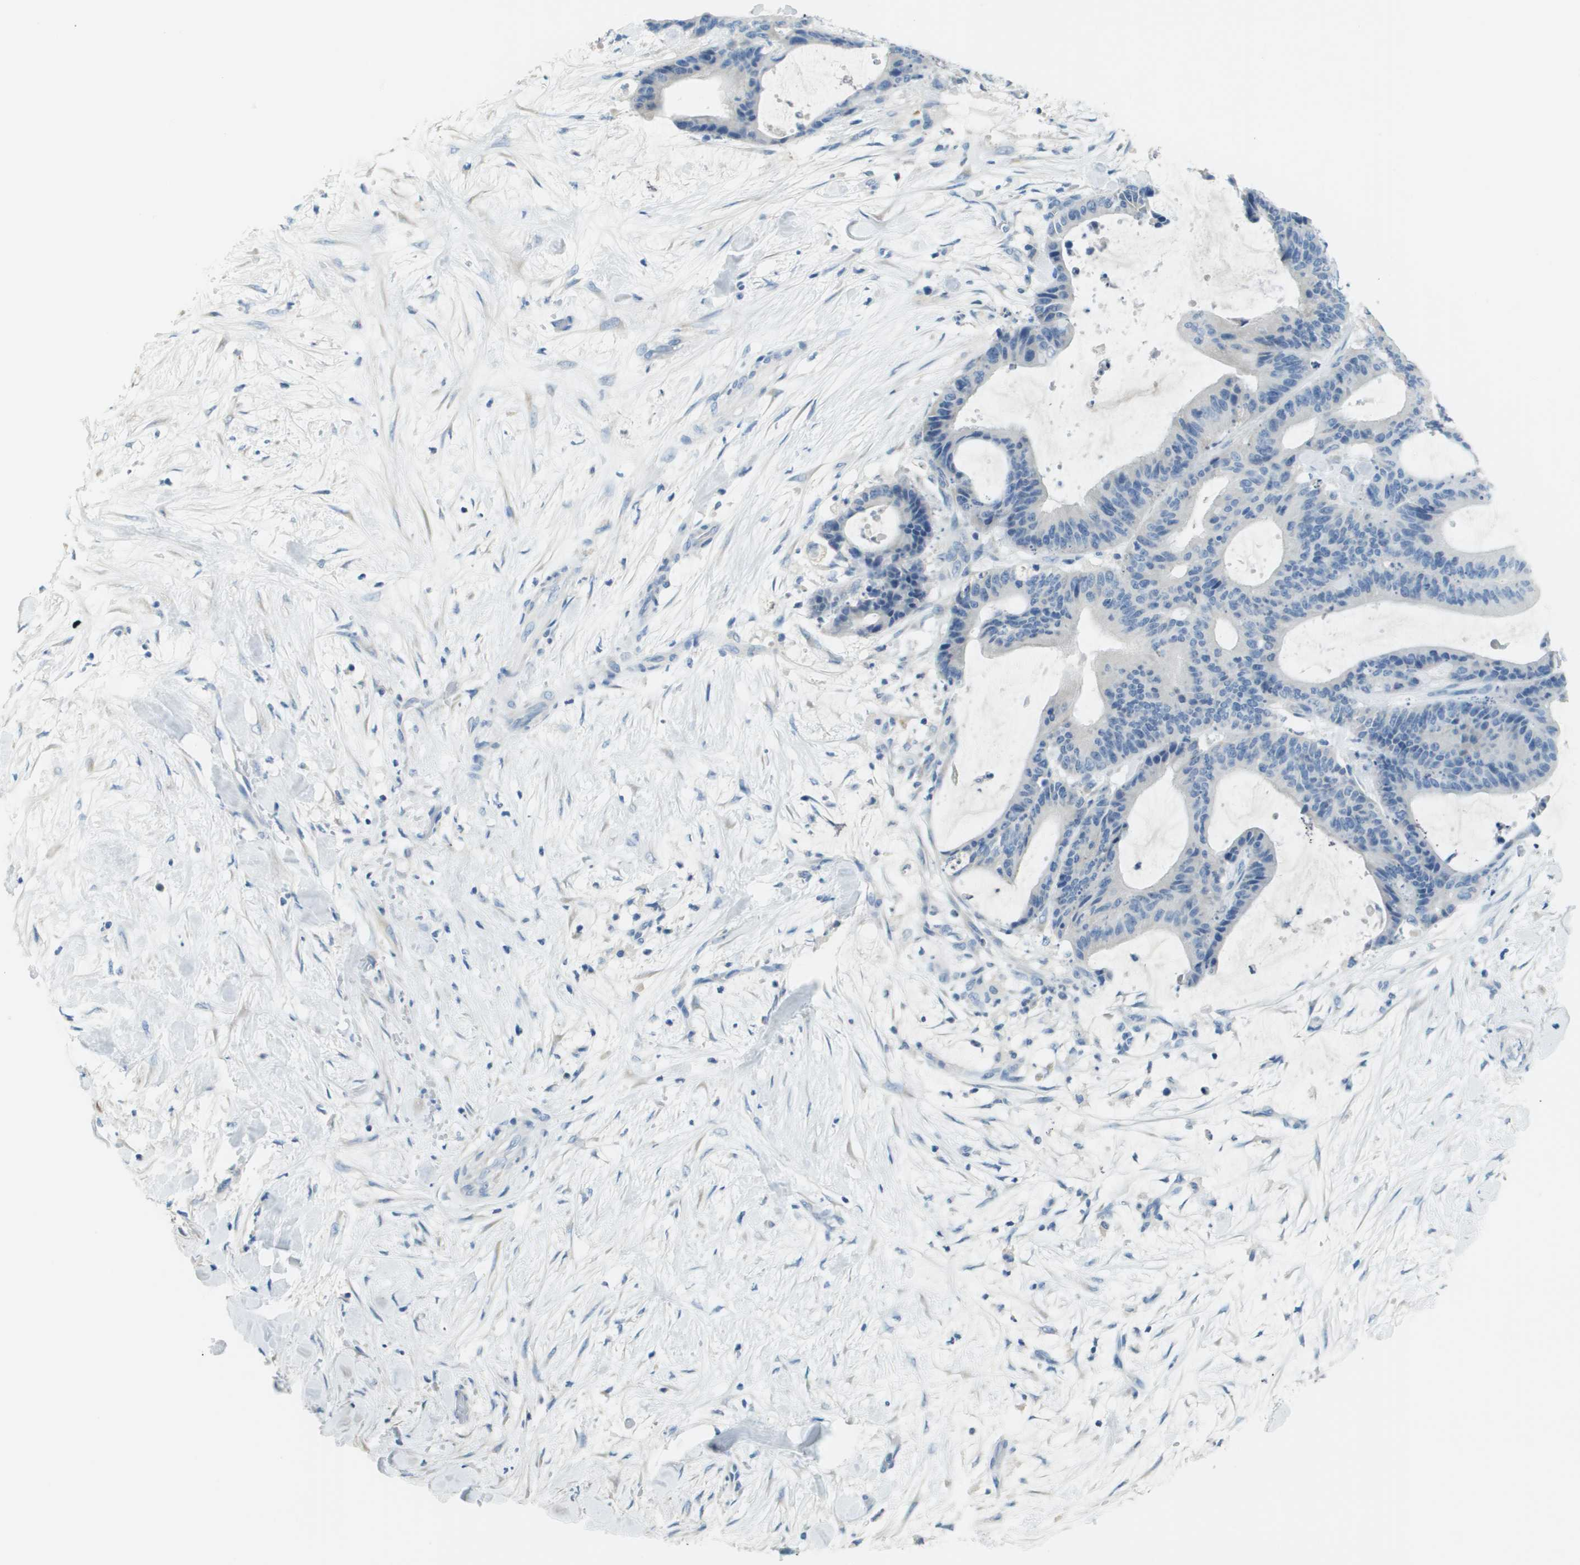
{"staining": {"intensity": "negative", "quantity": "none", "location": "none"}, "tissue": "liver cancer", "cell_type": "Tumor cells", "image_type": "cancer", "snomed": [{"axis": "morphology", "description": "Cholangiocarcinoma"}, {"axis": "topography", "description": "Liver"}], "caption": "Liver cancer (cholangiocarcinoma) was stained to show a protein in brown. There is no significant positivity in tumor cells.", "gene": "PTGDR2", "patient": {"sex": "female", "age": 73}}